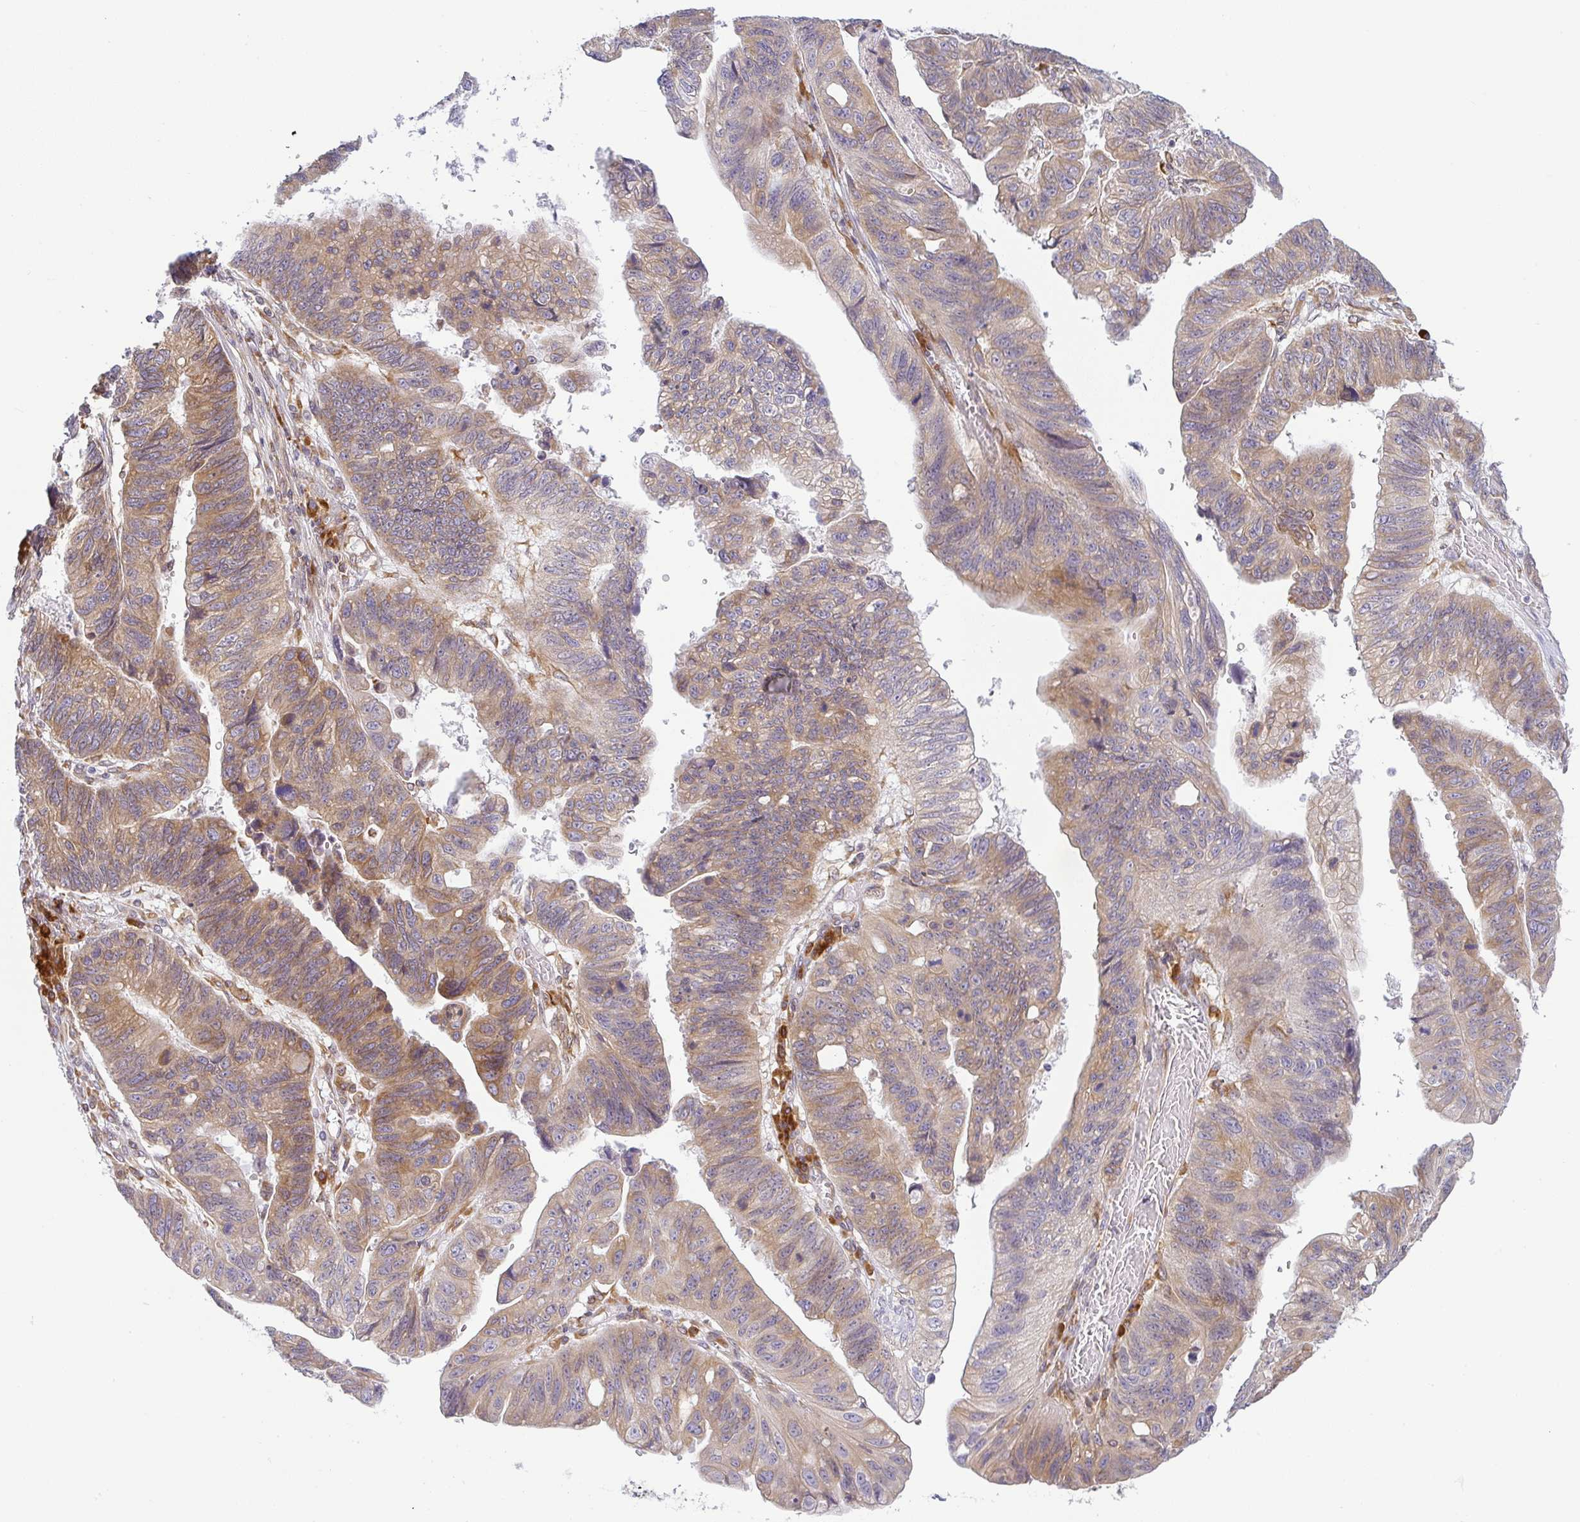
{"staining": {"intensity": "moderate", "quantity": ">75%", "location": "cytoplasmic/membranous"}, "tissue": "stomach cancer", "cell_type": "Tumor cells", "image_type": "cancer", "snomed": [{"axis": "morphology", "description": "Adenocarcinoma, NOS"}, {"axis": "topography", "description": "Stomach"}], "caption": "This is a histology image of immunohistochemistry (IHC) staining of stomach adenocarcinoma, which shows moderate expression in the cytoplasmic/membranous of tumor cells.", "gene": "DERL2", "patient": {"sex": "male", "age": 59}}